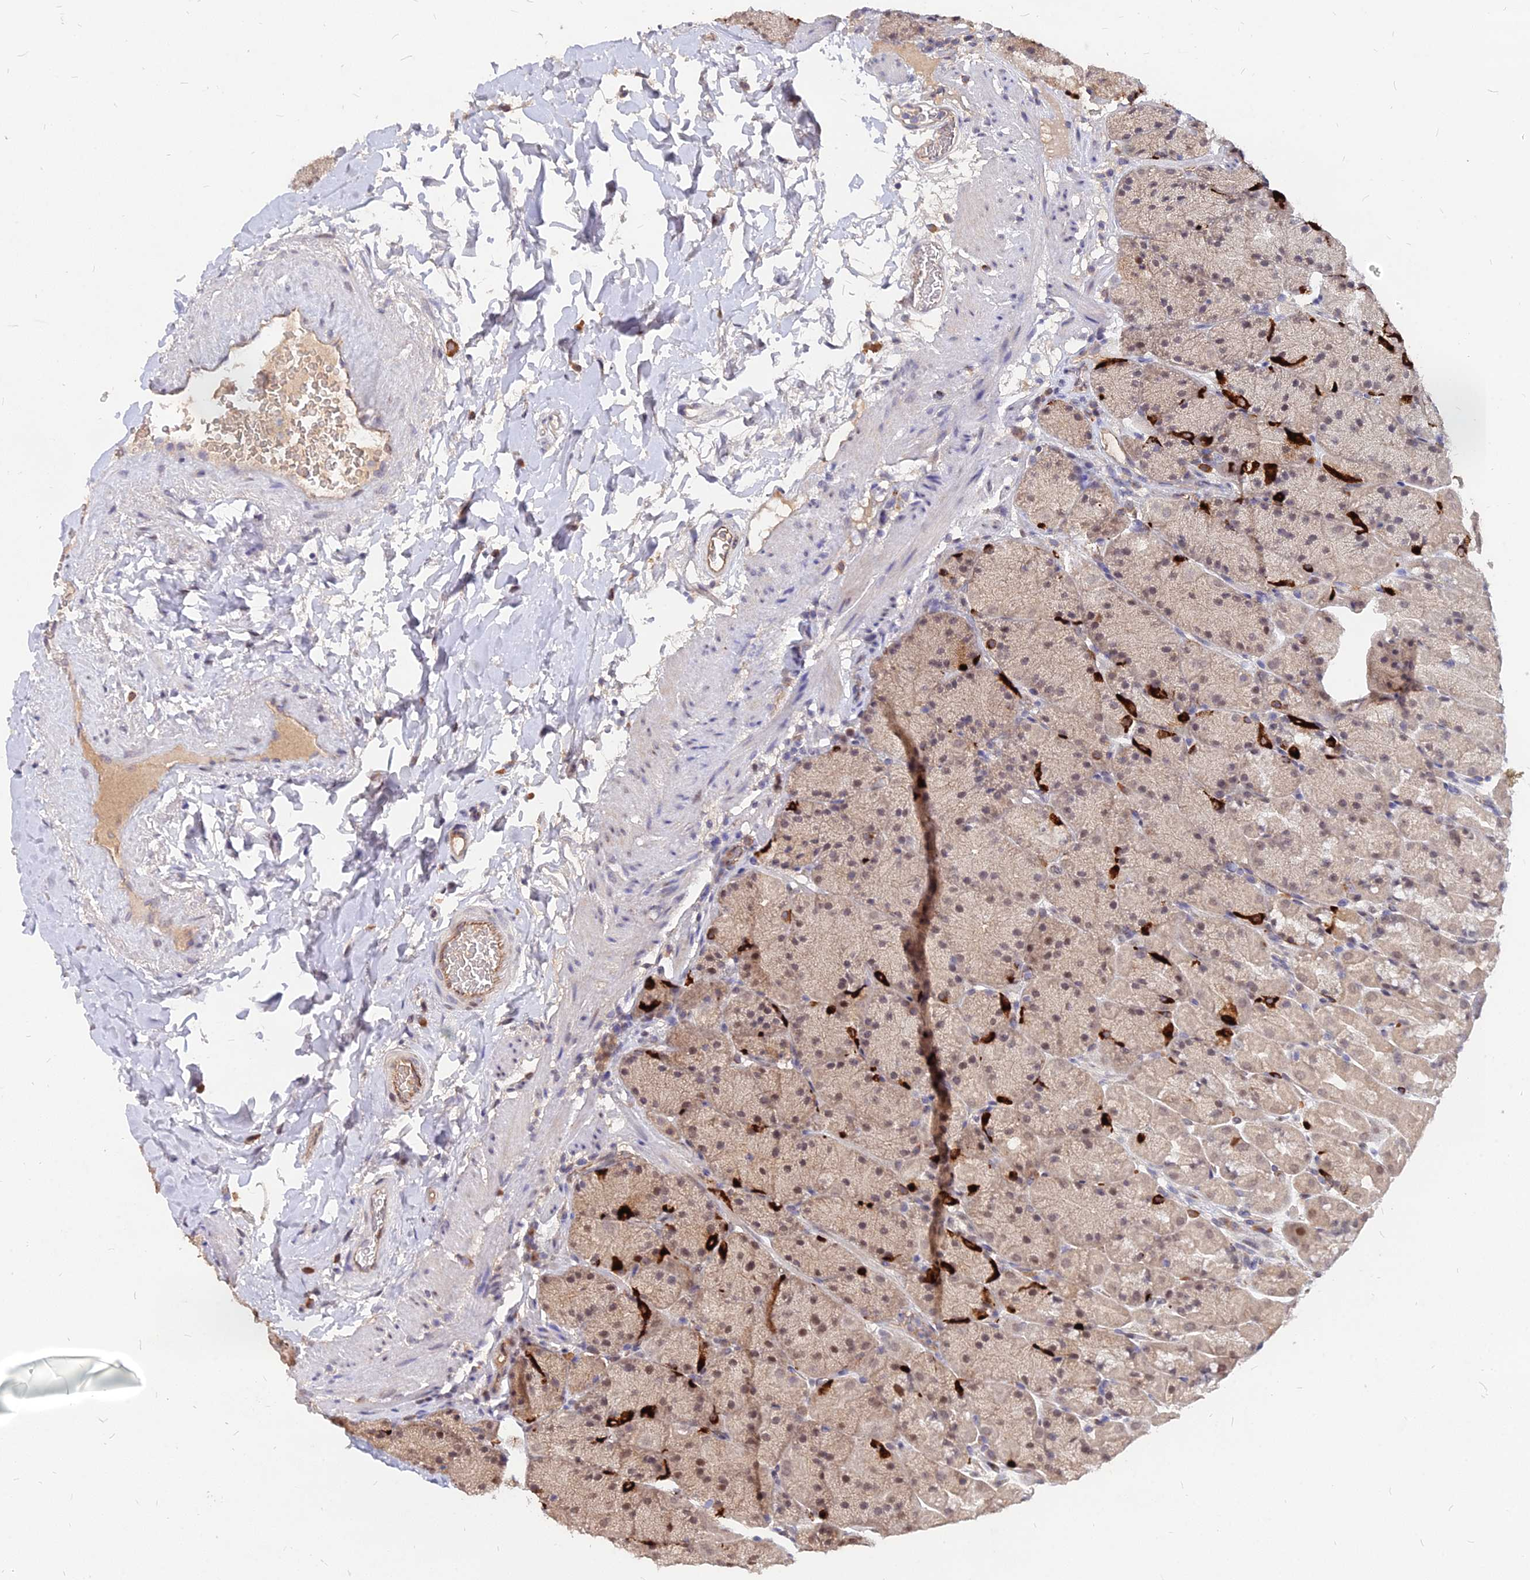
{"staining": {"intensity": "strong", "quantity": "<25%", "location": "cytoplasmic/membranous,nuclear"}, "tissue": "stomach", "cell_type": "Glandular cells", "image_type": "normal", "snomed": [{"axis": "morphology", "description": "Normal tissue, NOS"}, {"axis": "topography", "description": "Stomach, upper"}, {"axis": "topography", "description": "Stomach, lower"}], "caption": "IHC photomicrograph of benign stomach: stomach stained using IHC reveals medium levels of strong protein expression localized specifically in the cytoplasmic/membranous,nuclear of glandular cells, appearing as a cytoplasmic/membranous,nuclear brown color.", "gene": "C11orf68", "patient": {"sex": "male", "age": 67}}